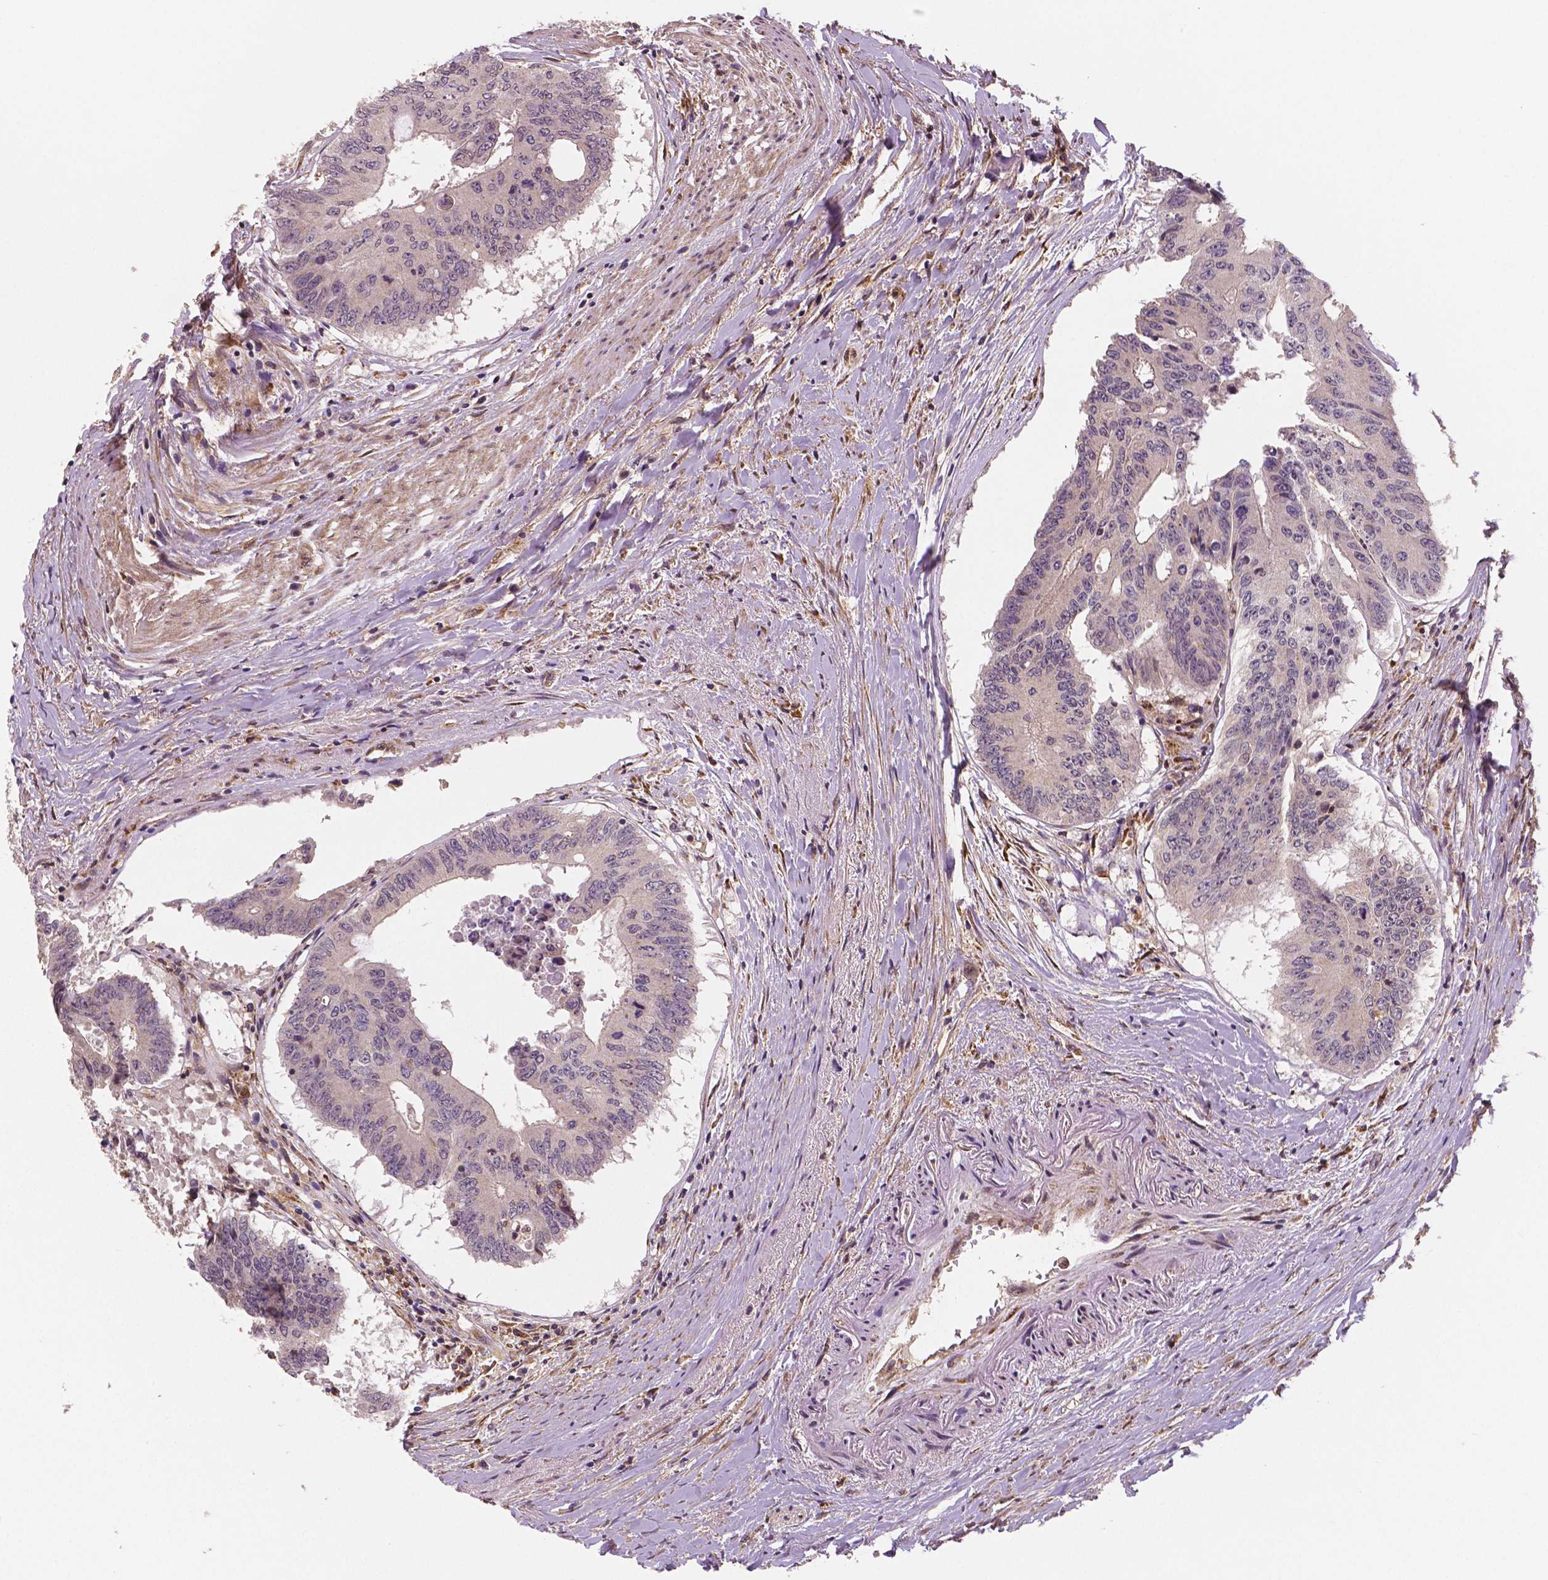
{"staining": {"intensity": "negative", "quantity": "none", "location": "none"}, "tissue": "colorectal cancer", "cell_type": "Tumor cells", "image_type": "cancer", "snomed": [{"axis": "morphology", "description": "Adenocarcinoma, NOS"}, {"axis": "topography", "description": "Rectum"}], "caption": "Immunohistochemical staining of colorectal cancer reveals no significant expression in tumor cells.", "gene": "STAT3", "patient": {"sex": "male", "age": 59}}